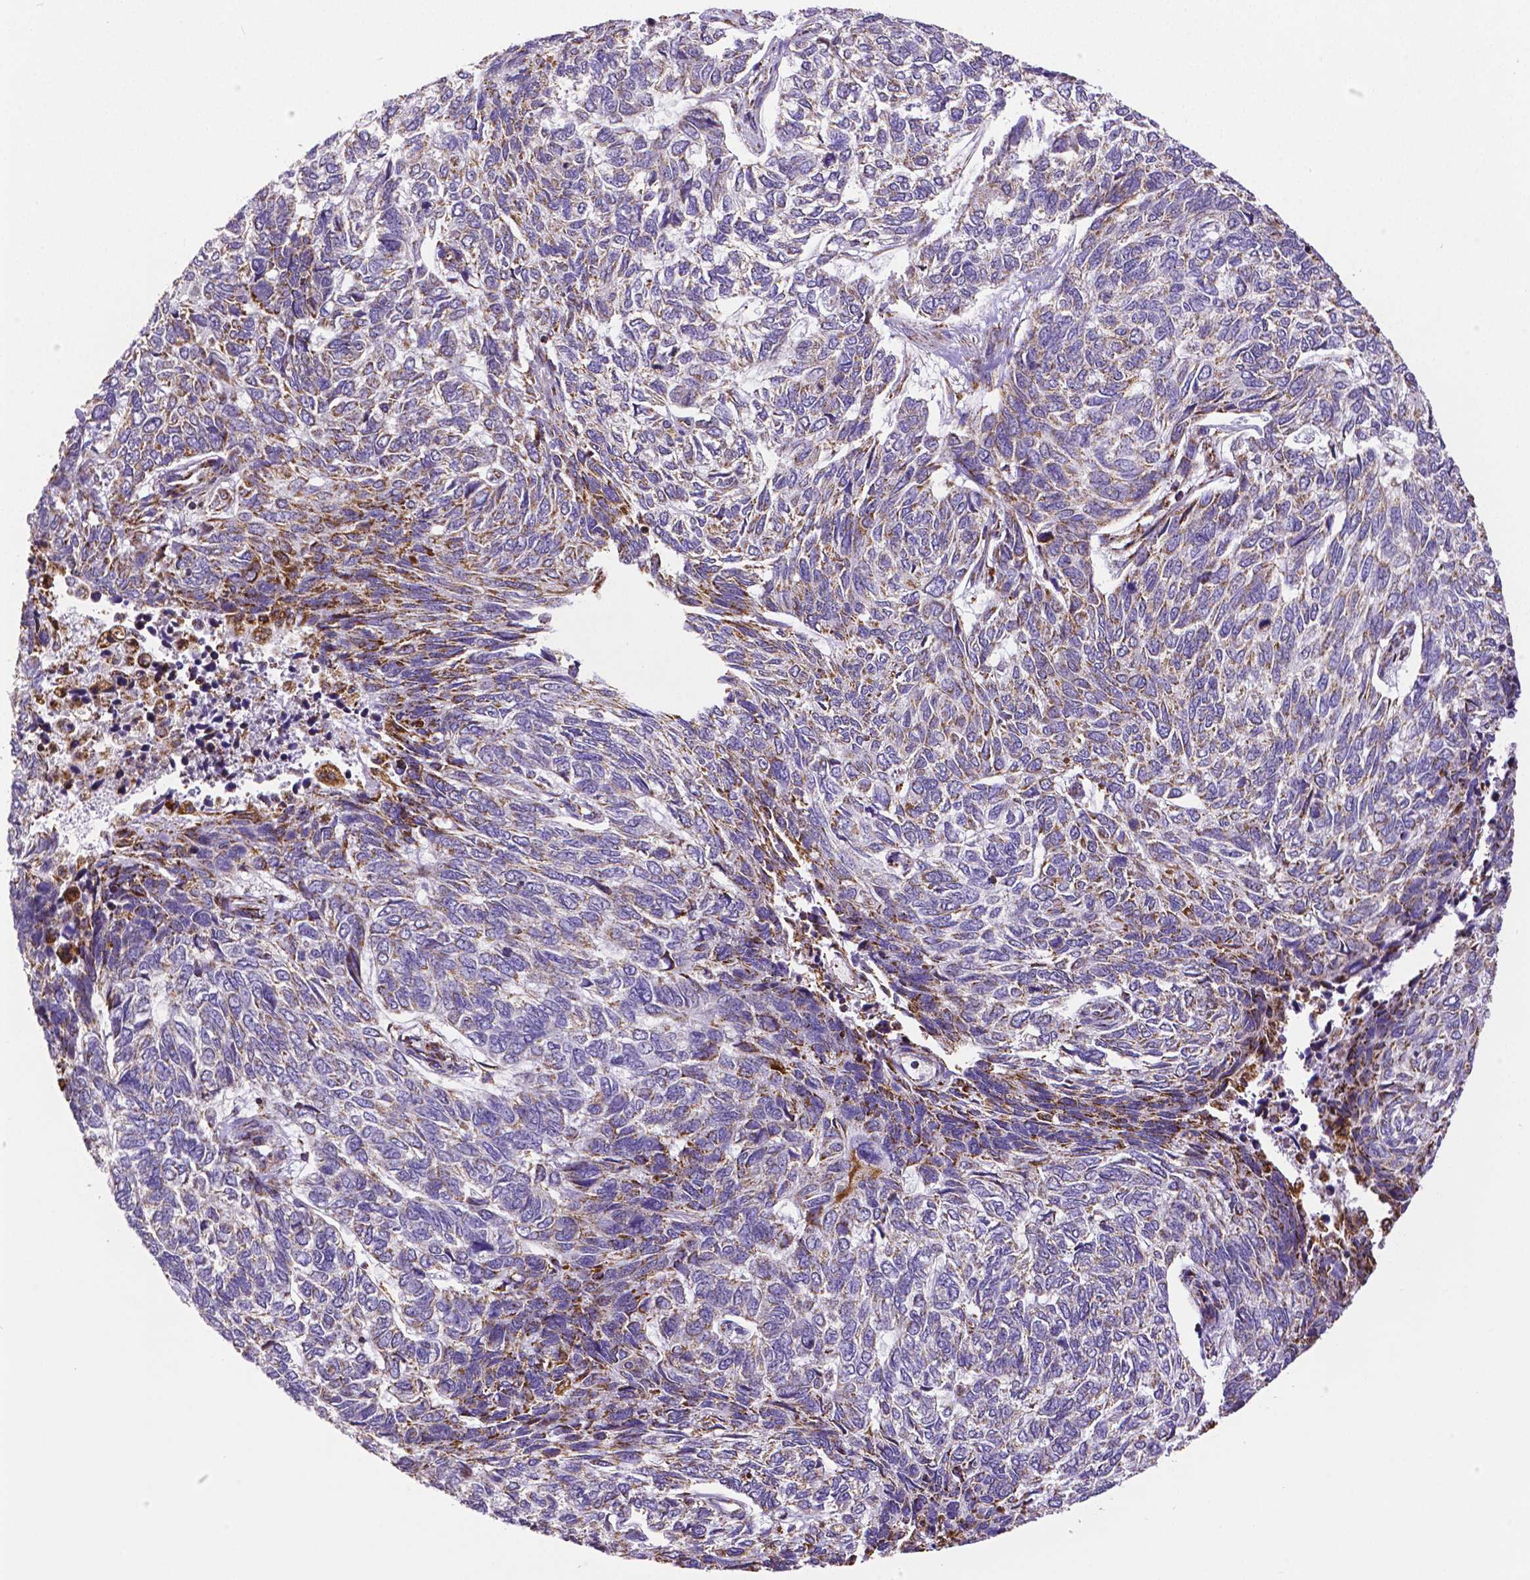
{"staining": {"intensity": "moderate", "quantity": "25%-75%", "location": "cytoplasmic/membranous"}, "tissue": "skin cancer", "cell_type": "Tumor cells", "image_type": "cancer", "snomed": [{"axis": "morphology", "description": "Basal cell carcinoma"}, {"axis": "topography", "description": "Skin"}], "caption": "Protein staining reveals moderate cytoplasmic/membranous positivity in approximately 25%-75% of tumor cells in skin cancer (basal cell carcinoma). (DAB = brown stain, brightfield microscopy at high magnification).", "gene": "MACC1", "patient": {"sex": "female", "age": 65}}